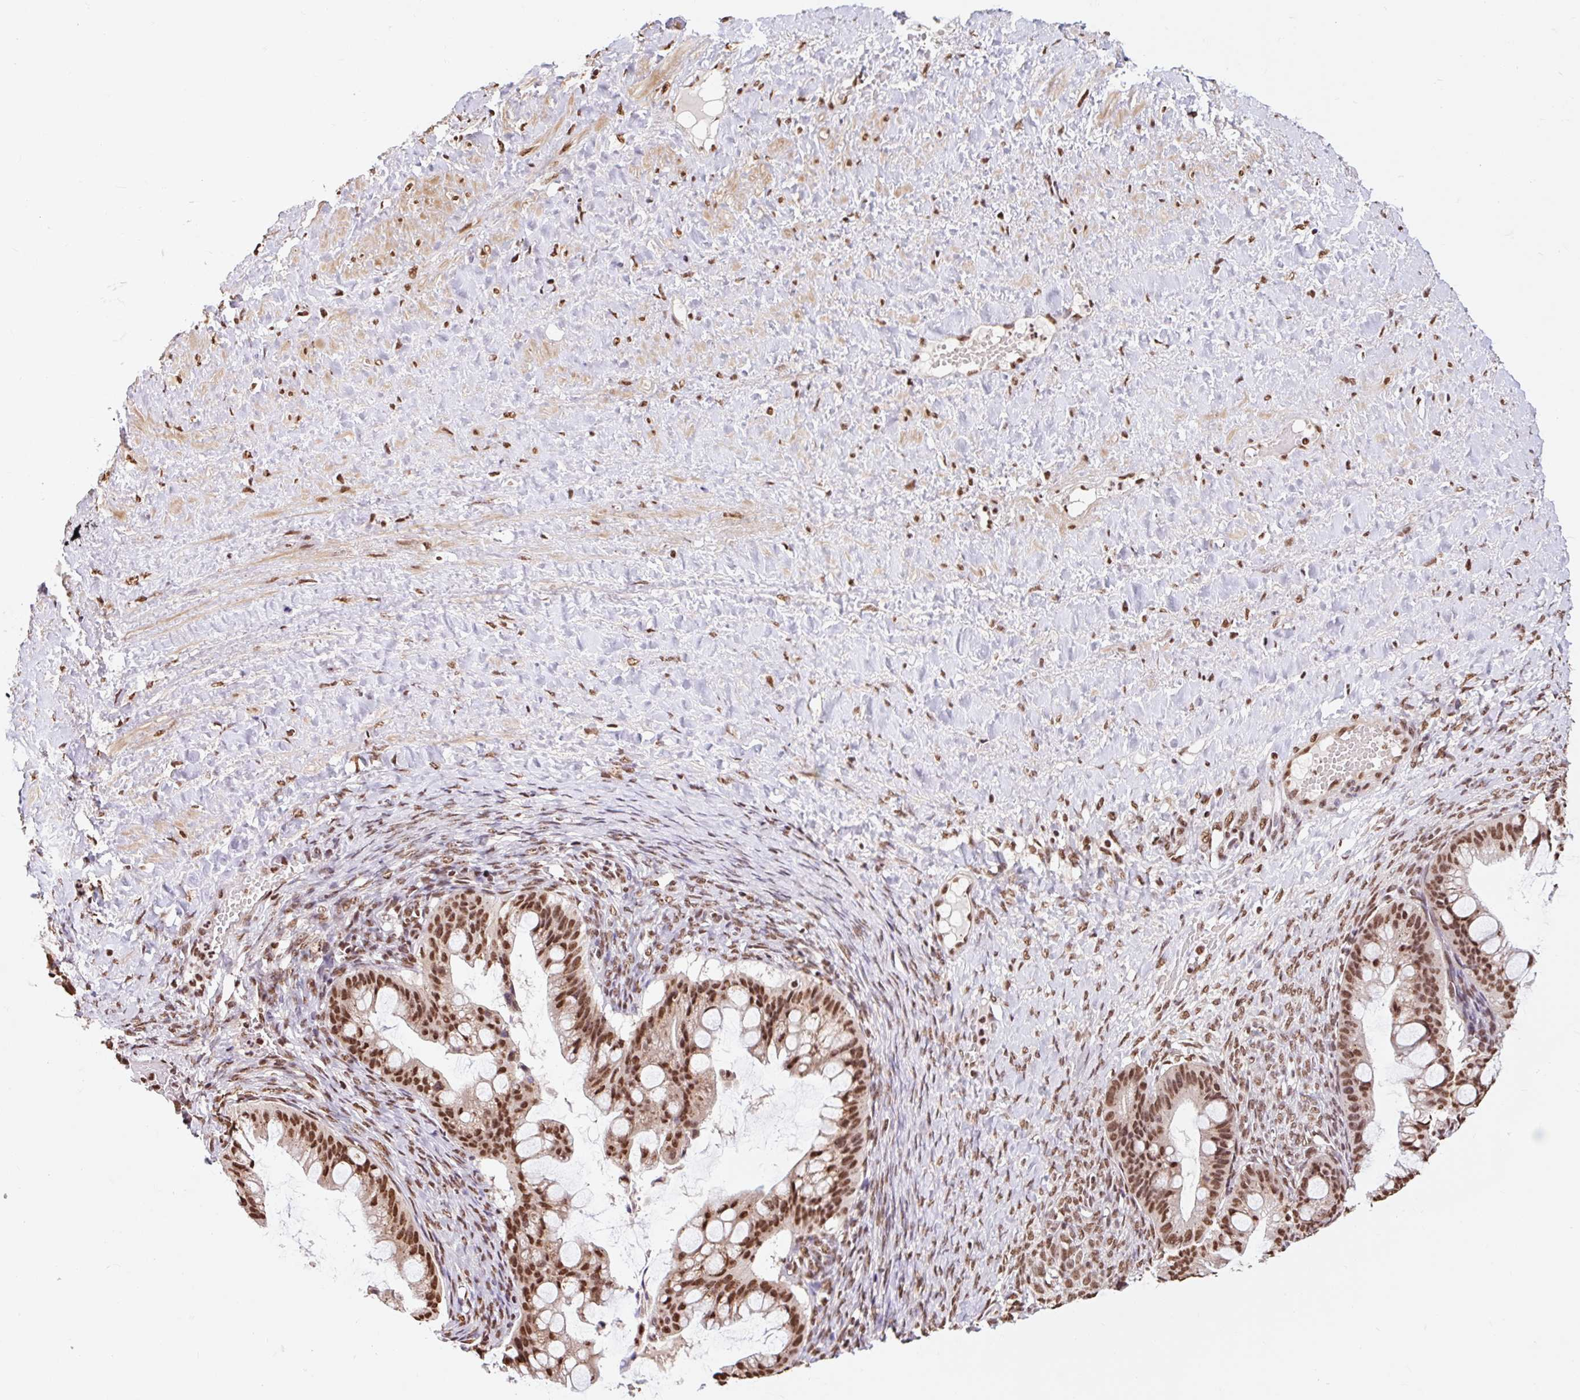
{"staining": {"intensity": "strong", "quantity": ">75%", "location": "nuclear"}, "tissue": "ovarian cancer", "cell_type": "Tumor cells", "image_type": "cancer", "snomed": [{"axis": "morphology", "description": "Cystadenocarcinoma, mucinous, NOS"}, {"axis": "topography", "description": "Ovary"}], "caption": "Strong nuclear protein staining is appreciated in about >75% of tumor cells in ovarian cancer (mucinous cystadenocarcinoma).", "gene": "BICRA", "patient": {"sex": "female", "age": 73}}